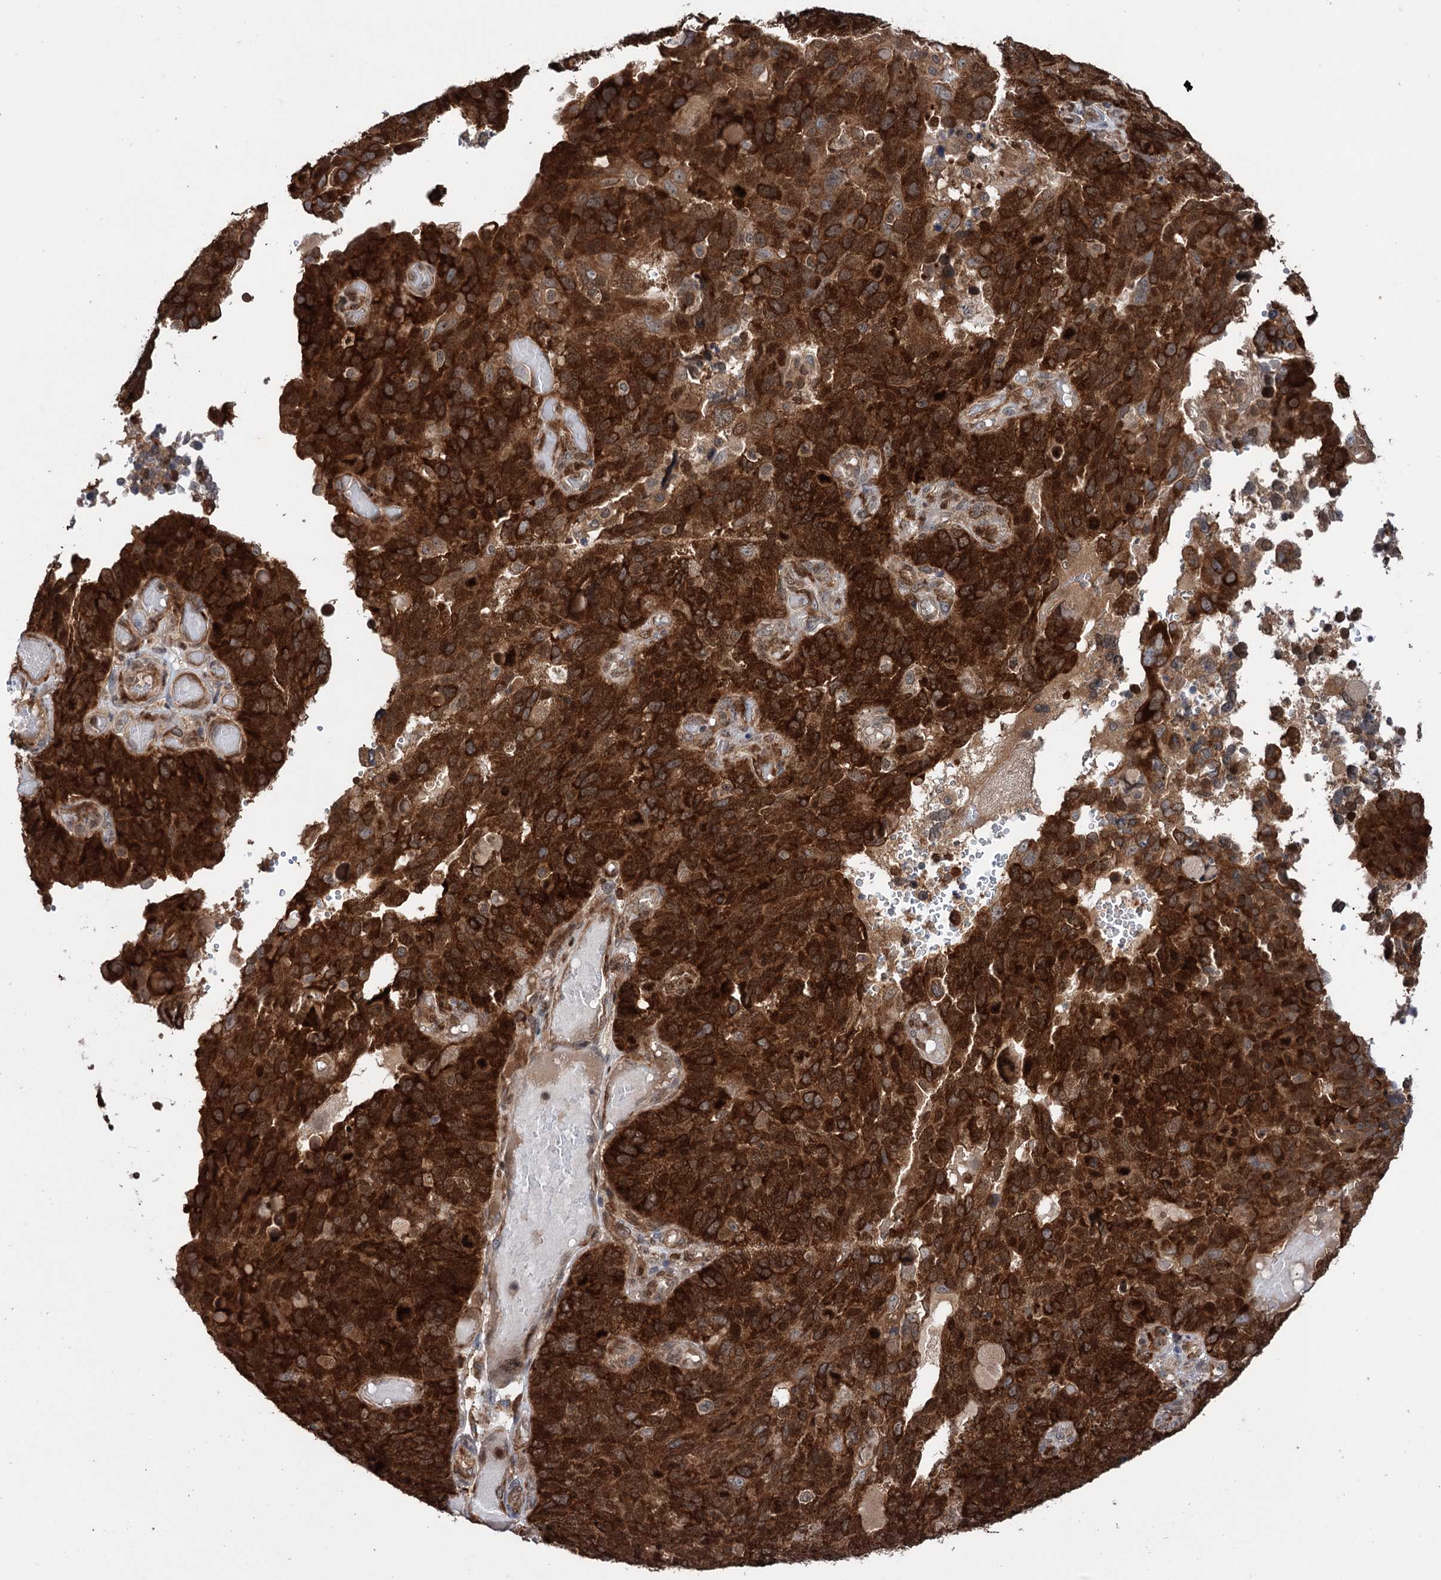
{"staining": {"intensity": "strong", "quantity": ">75%", "location": "cytoplasmic/membranous"}, "tissue": "endometrial cancer", "cell_type": "Tumor cells", "image_type": "cancer", "snomed": [{"axis": "morphology", "description": "Adenocarcinoma, NOS"}, {"axis": "topography", "description": "Endometrium"}], "caption": "DAB immunohistochemical staining of endometrial adenocarcinoma shows strong cytoplasmic/membranous protein expression in about >75% of tumor cells. (DAB IHC with brightfield microscopy, high magnification).", "gene": "NCAPD2", "patient": {"sex": "female", "age": 66}}